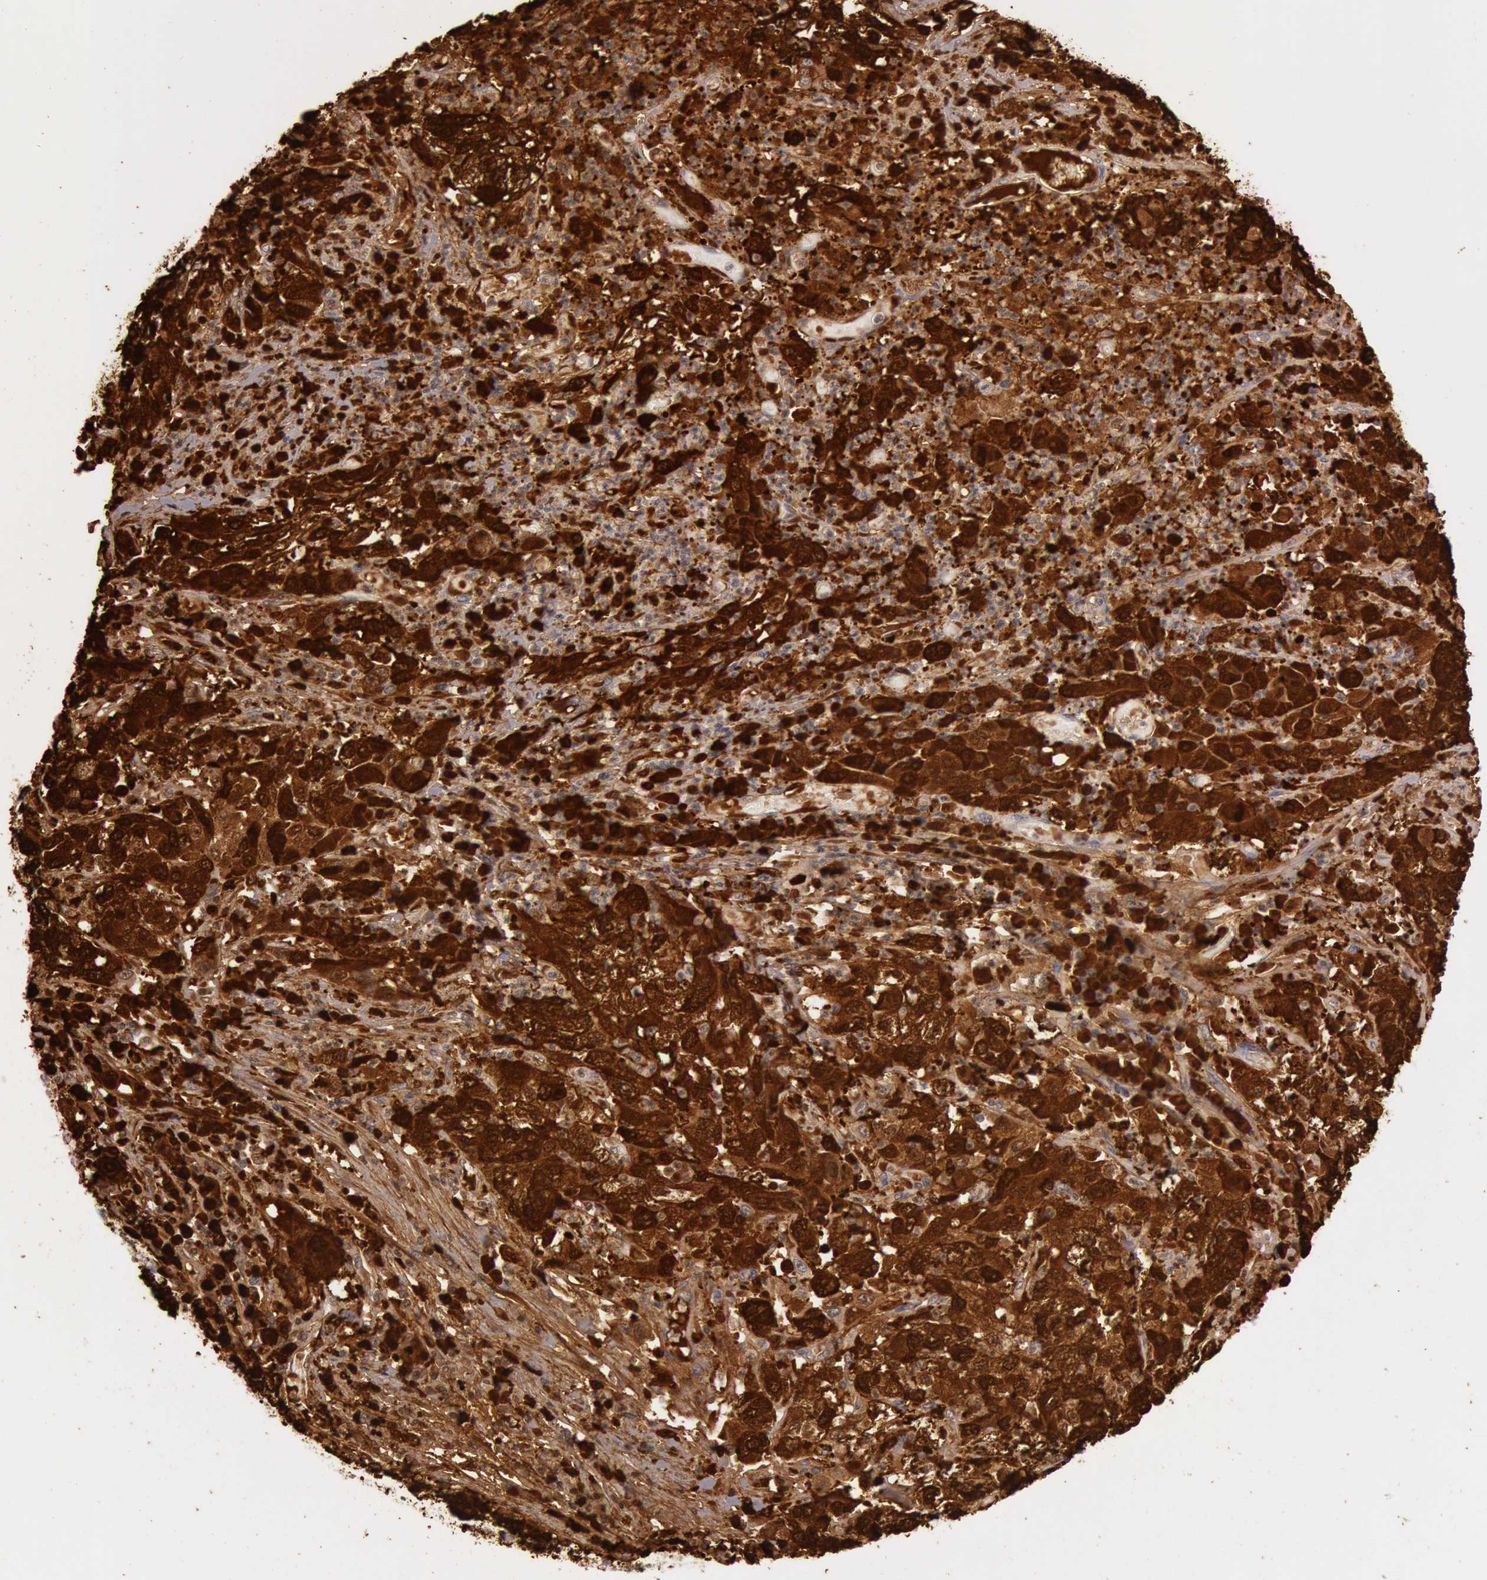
{"staining": {"intensity": "strong", "quantity": ">75%", "location": "cytoplasmic/membranous"}, "tissue": "cervical cancer", "cell_type": "Tumor cells", "image_type": "cancer", "snomed": [{"axis": "morphology", "description": "Squamous cell carcinoma, NOS"}, {"axis": "topography", "description": "Cervix"}], "caption": "Protein staining of cervical squamous cell carcinoma tissue displays strong cytoplasmic/membranous expression in approximately >75% of tumor cells.", "gene": "S100A7", "patient": {"sex": "female", "age": 36}}